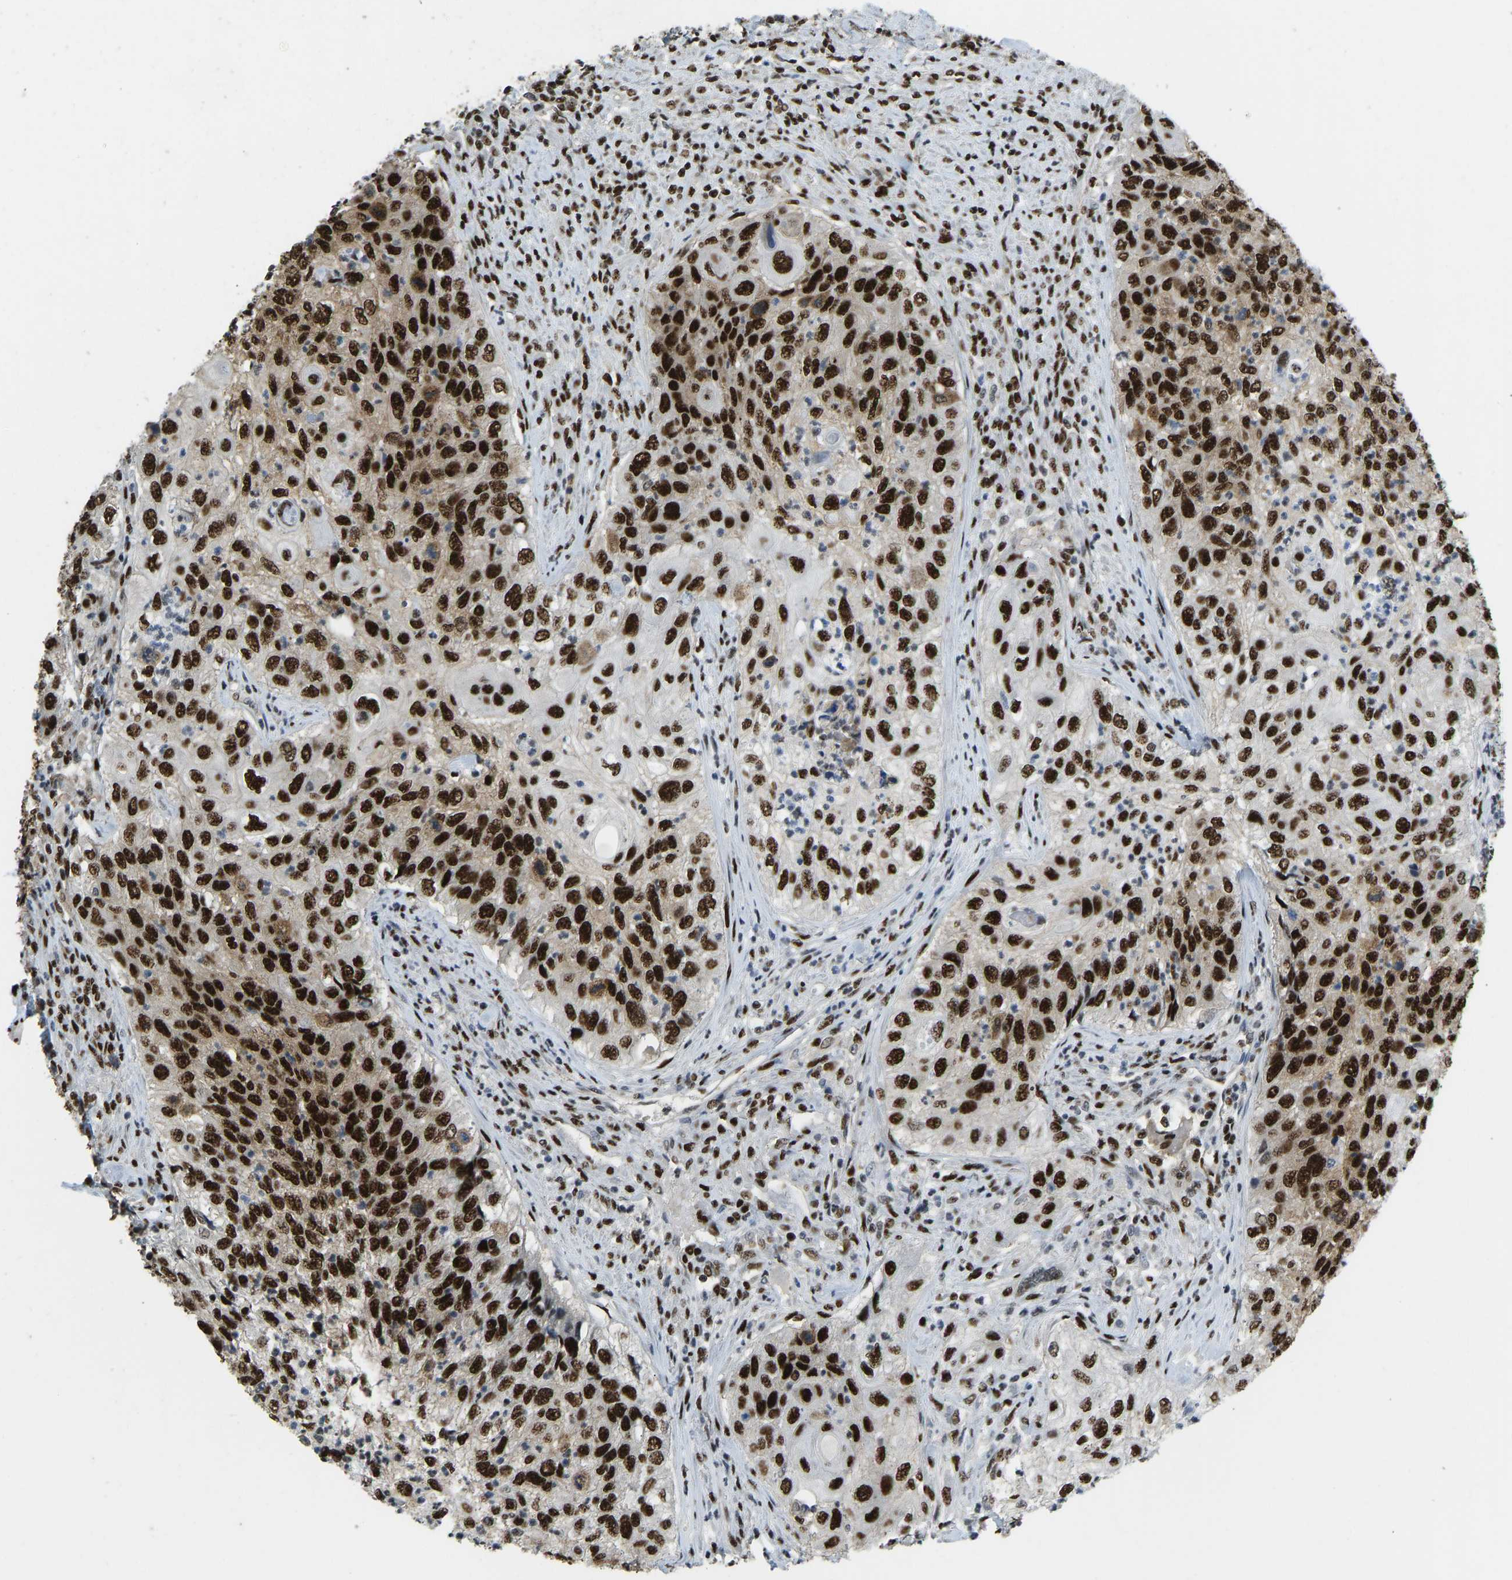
{"staining": {"intensity": "strong", "quantity": ">75%", "location": "nuclear"}, "tissue": "urothelial cancer", "cell_type": "Tumor cells", "image_type": "cancer", "snomed": [{"axis": "morphology", "description": "Urothelial carcinoma, High grade"}, {"axis": "topography", "description": "Urinary bladder"}], "caption": "Protein staining by immunohistochemistry (IHC) reveals strong nuclear expression in about >75% of tumor cells in urothelial cancer. The staining was performed using DAB (3,3'-diaminobenzidine) to visualize the protein expression in brown, while the nuclei were stained in blue with hematoxylin (Magnification: 20x).", "gene": "FOXK1", "patient": {"sex": "female", "age": 60}}